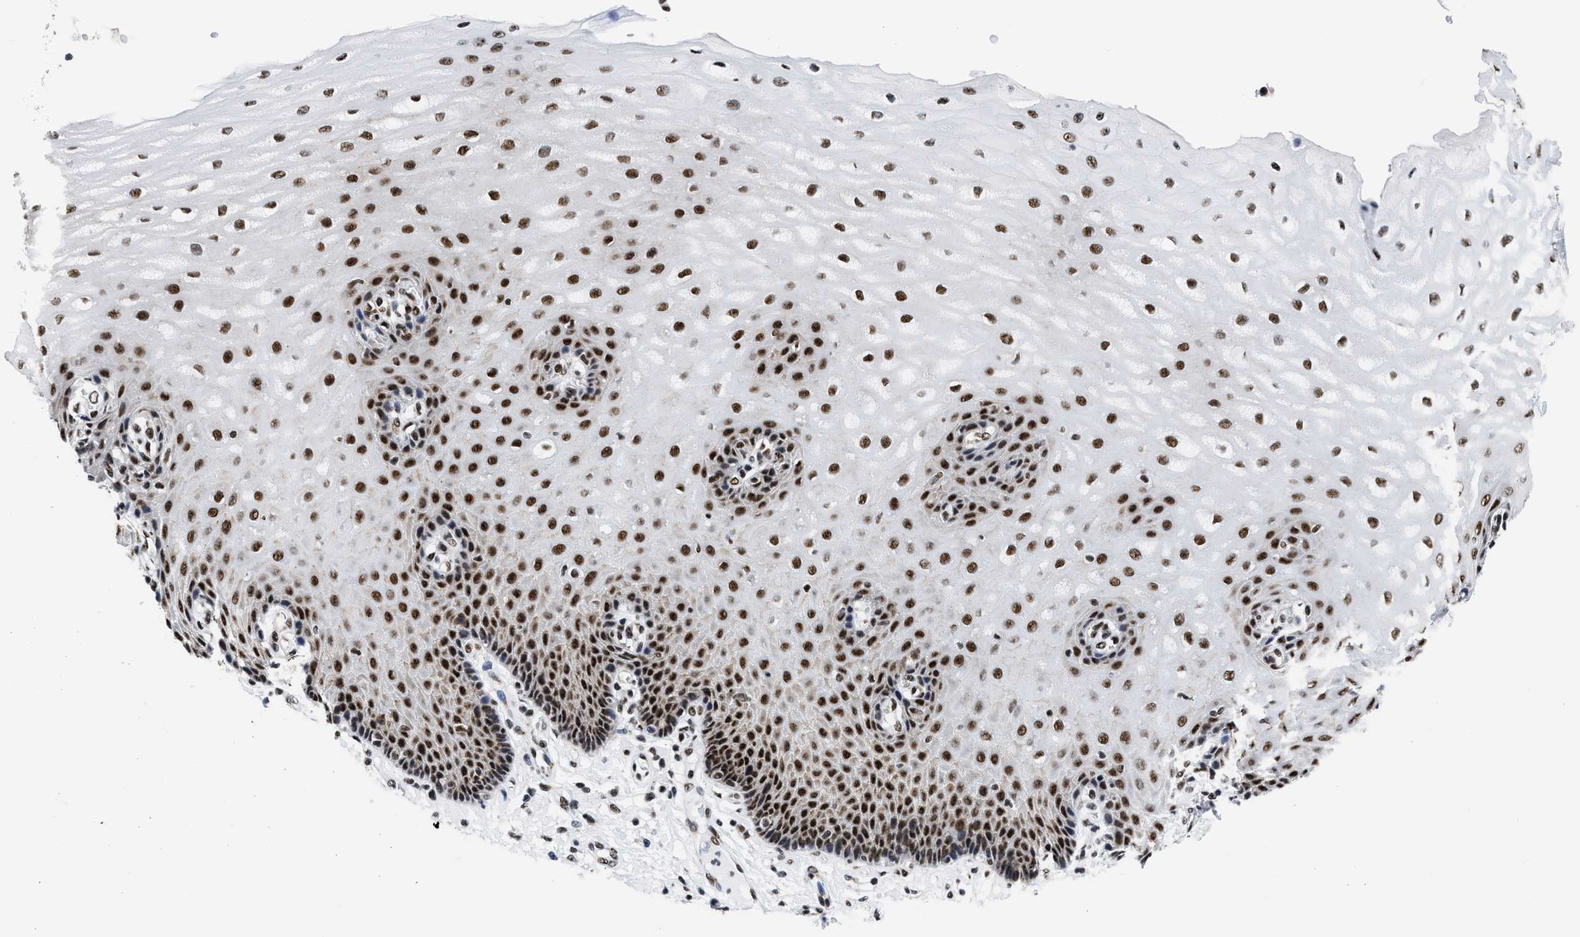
{"staining": {"intensity": "strong", "quantity": ">75%", "location": "nuclear"}, "tissue": "esophagus", "cell_type": "Squamous epithelial cells", "image_type": "normal", "snomed": [{"axis": "morphology", "description": "Normal tissue, NOS"}, {"axis": "topography", "description": "Esophagus"}], "caption": "There is high levels of strong nuclear positivity in squamous epithelial cells of benign esophagus, as demonstrated by immunohistochemical staining (brown color).", "gene": "RBM8A", "patient": {"sex": "male", "age": 54}}